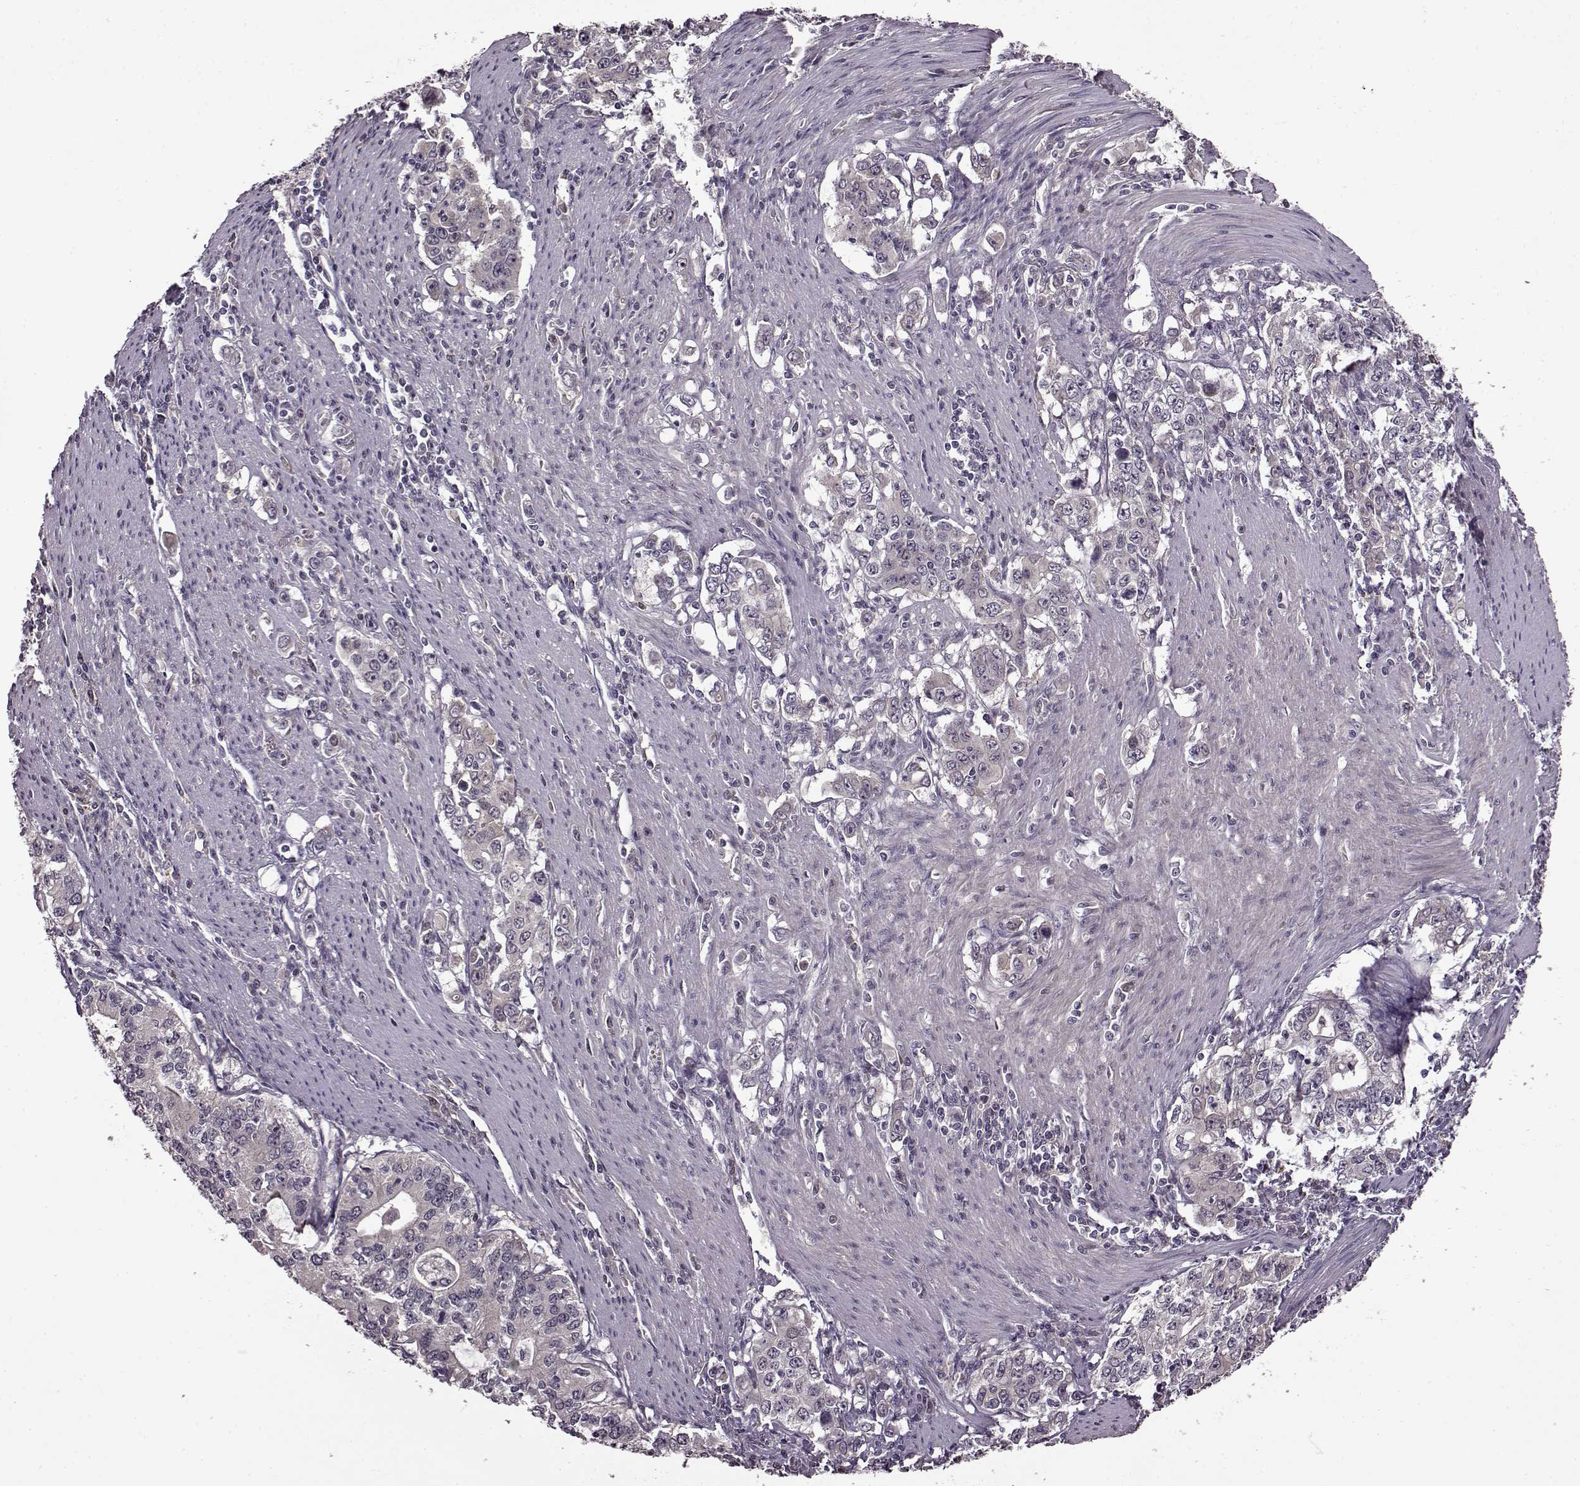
{"staining": {"intensity": "weak", "quantity": "<25%", "location": "cytoplasmic/membranous"}, "tissue": "stomach cancer", "cell_type": "Tumor cells", "image_type": "cancer", "snomed": [{"axis": "morphology", "description": "Adenocarcinoma, NOS"}, {"axis": "topography", "description": "Stomach, lower"}], "caption": "Immunohistochemical staining of human stomach adenocarcinoma demonstrates no significant staining in tumor cells.", "gene": "MAIP1", "patient": {"sex": "female", "age": 72}}